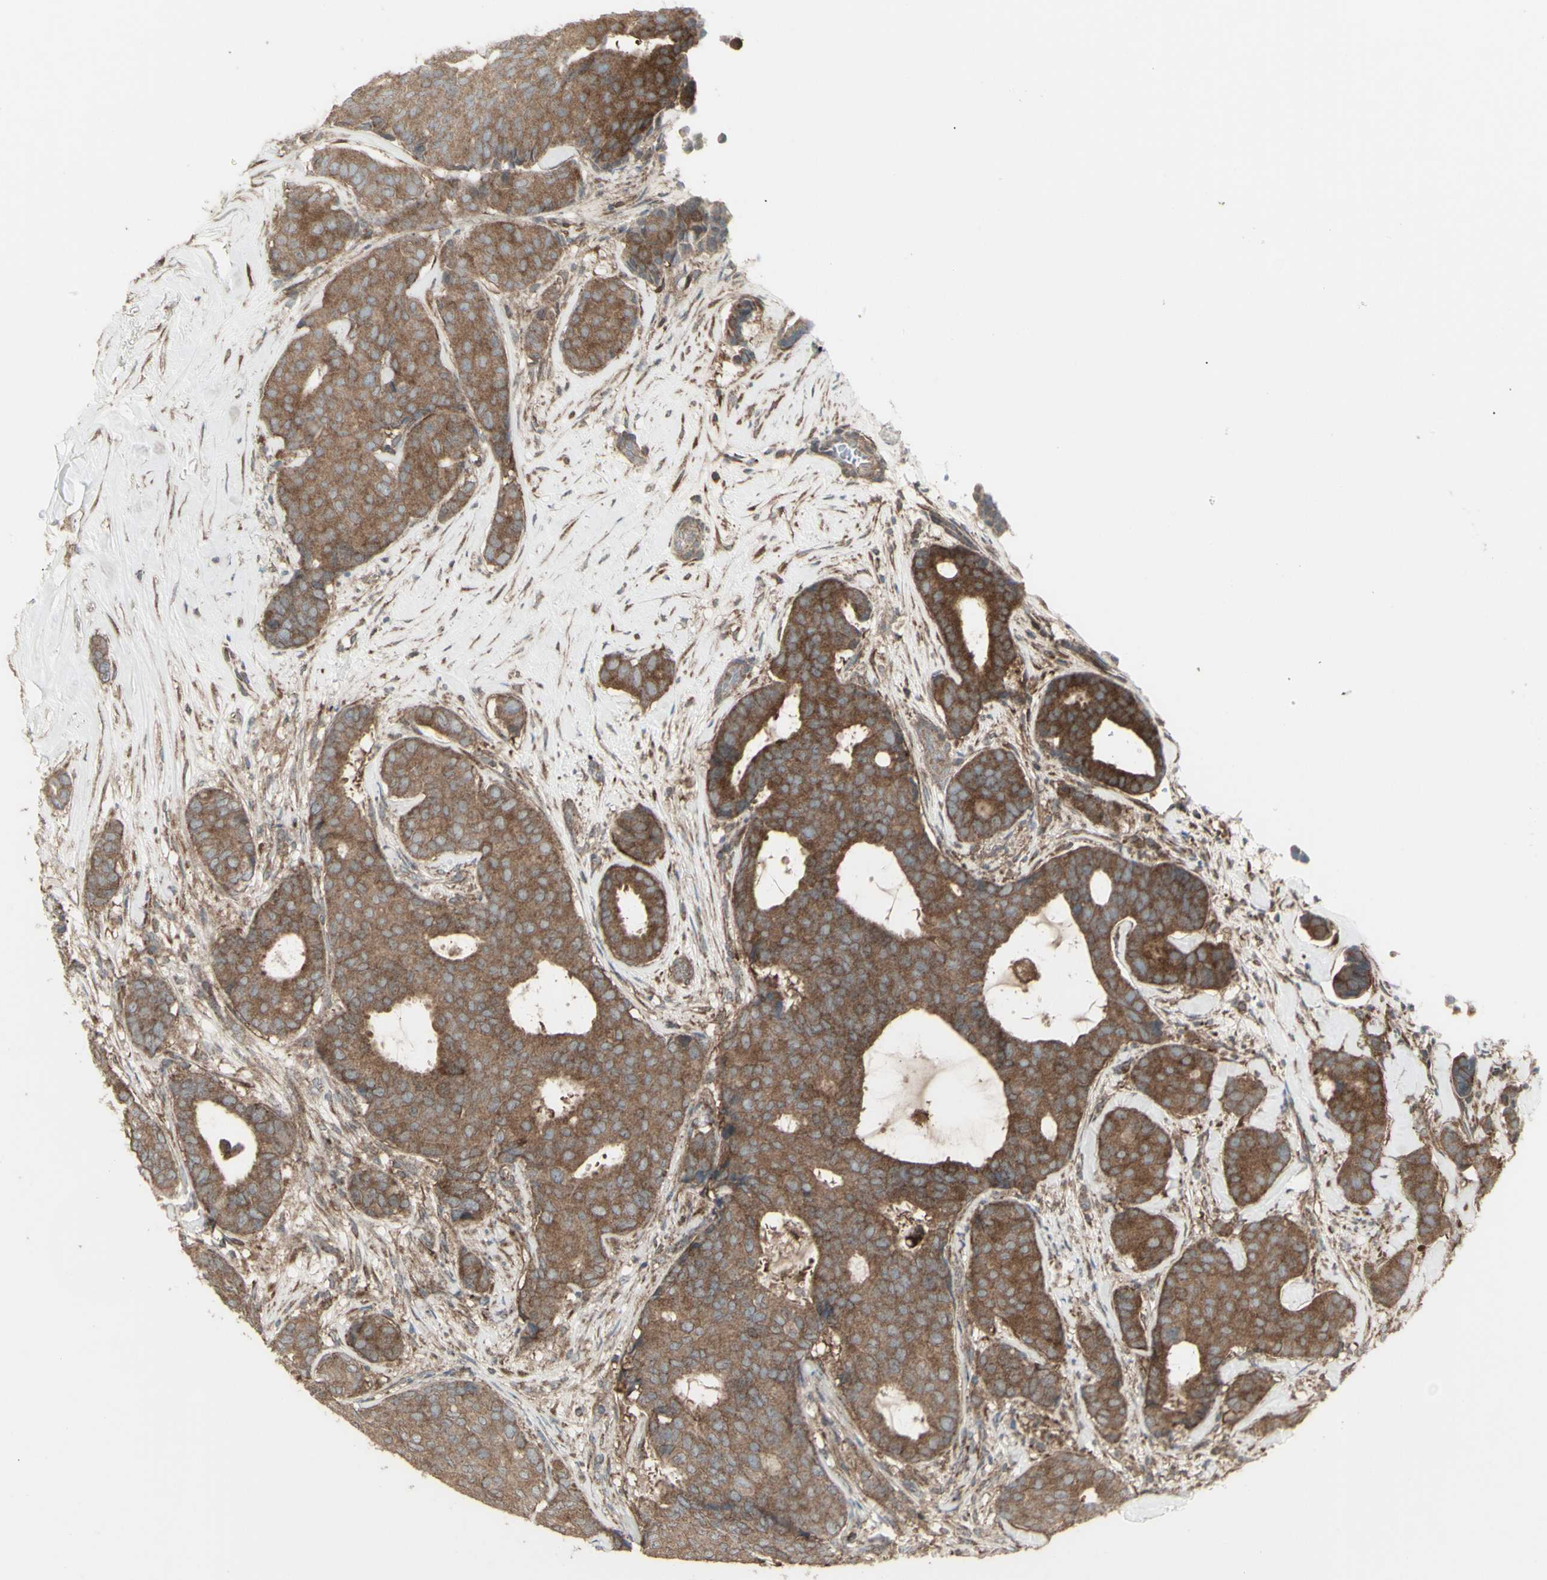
{"staining": {"intensity": "strong", "quantity": ">75%", "location": "cytoplasmic/membranous"}, "tissue": "breast cancer", "cell_type": "Tumor cells", "image_type": "cancer", "snomed": [{"axis": "morphology", "description": "Duct carcinoma"}, {"axis": "topography", "description": "Breast"}], "caption": "Protein staining of breast cancer (intraductal carcinoma) tissue shows strong cytoplasmic/membranous positivity in approximately >75% of tumor cells. Using DAB (3,3'-diaminobenzidine) (brown) and hematoxylin (blue) stains, captured at high magnification using brightfield microscopy.", "gene": "RNASEL", "patient": {"sex": "female", "age": 75}}